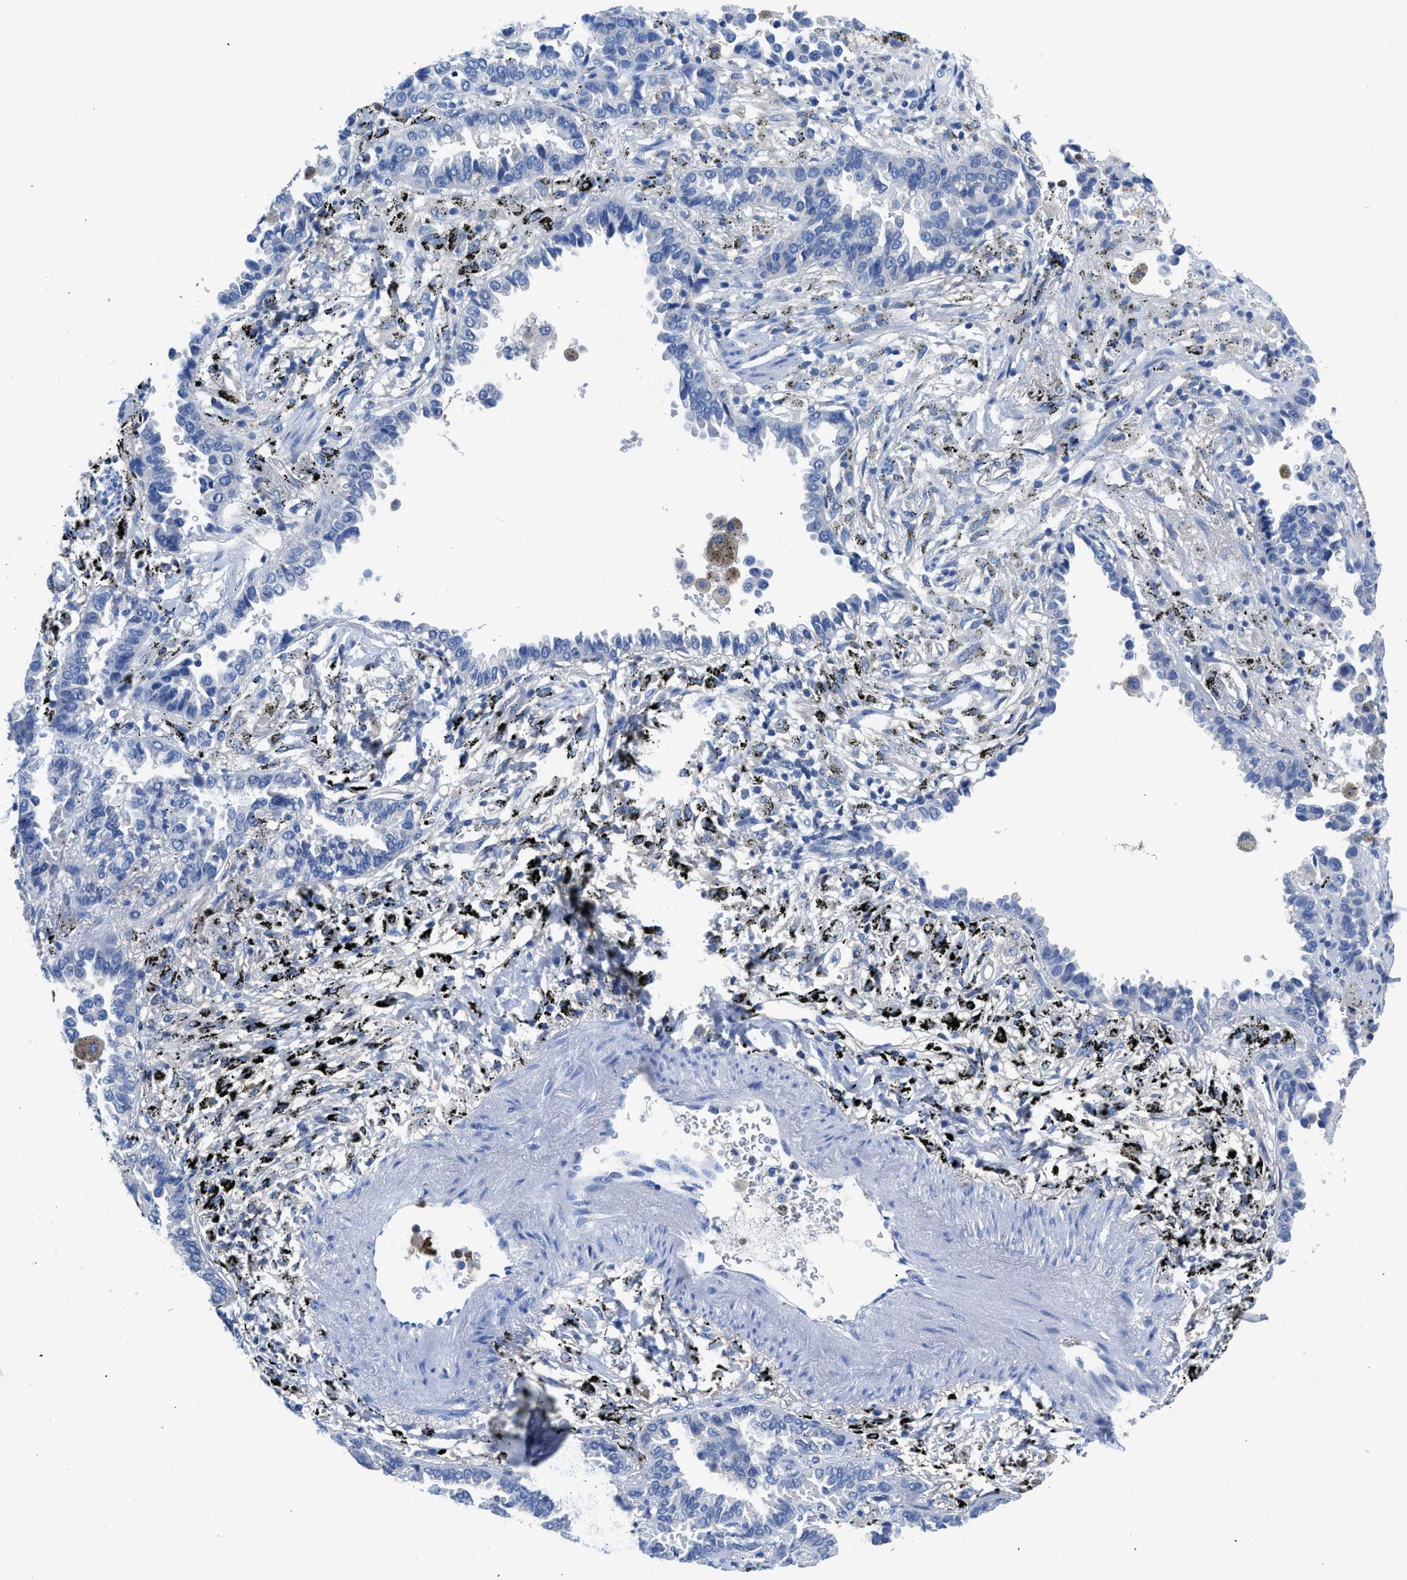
{"staining": {"intensity": "negative", "quantity": "none", "location": "none"}, "tissue": "lung cancer", "cell_type": "Tumor cells", "image_type": "cancer", "snomed": [{"axis": "morphology", "description": "Normal tissue, NOS"}, {"axis": "morphology", "description": "Adenocarcinoma, NOS"}, {"axis": "topography", "description": "Lung"}], "caption": "IHC photomicrograph of neoplastic tissue: human lung cancer (adenocarcinoma) stained with DAB shows no significant protein staining in tumor cells.", "gene": "NEB", "patient": {"sex": "male", "age": 59}}